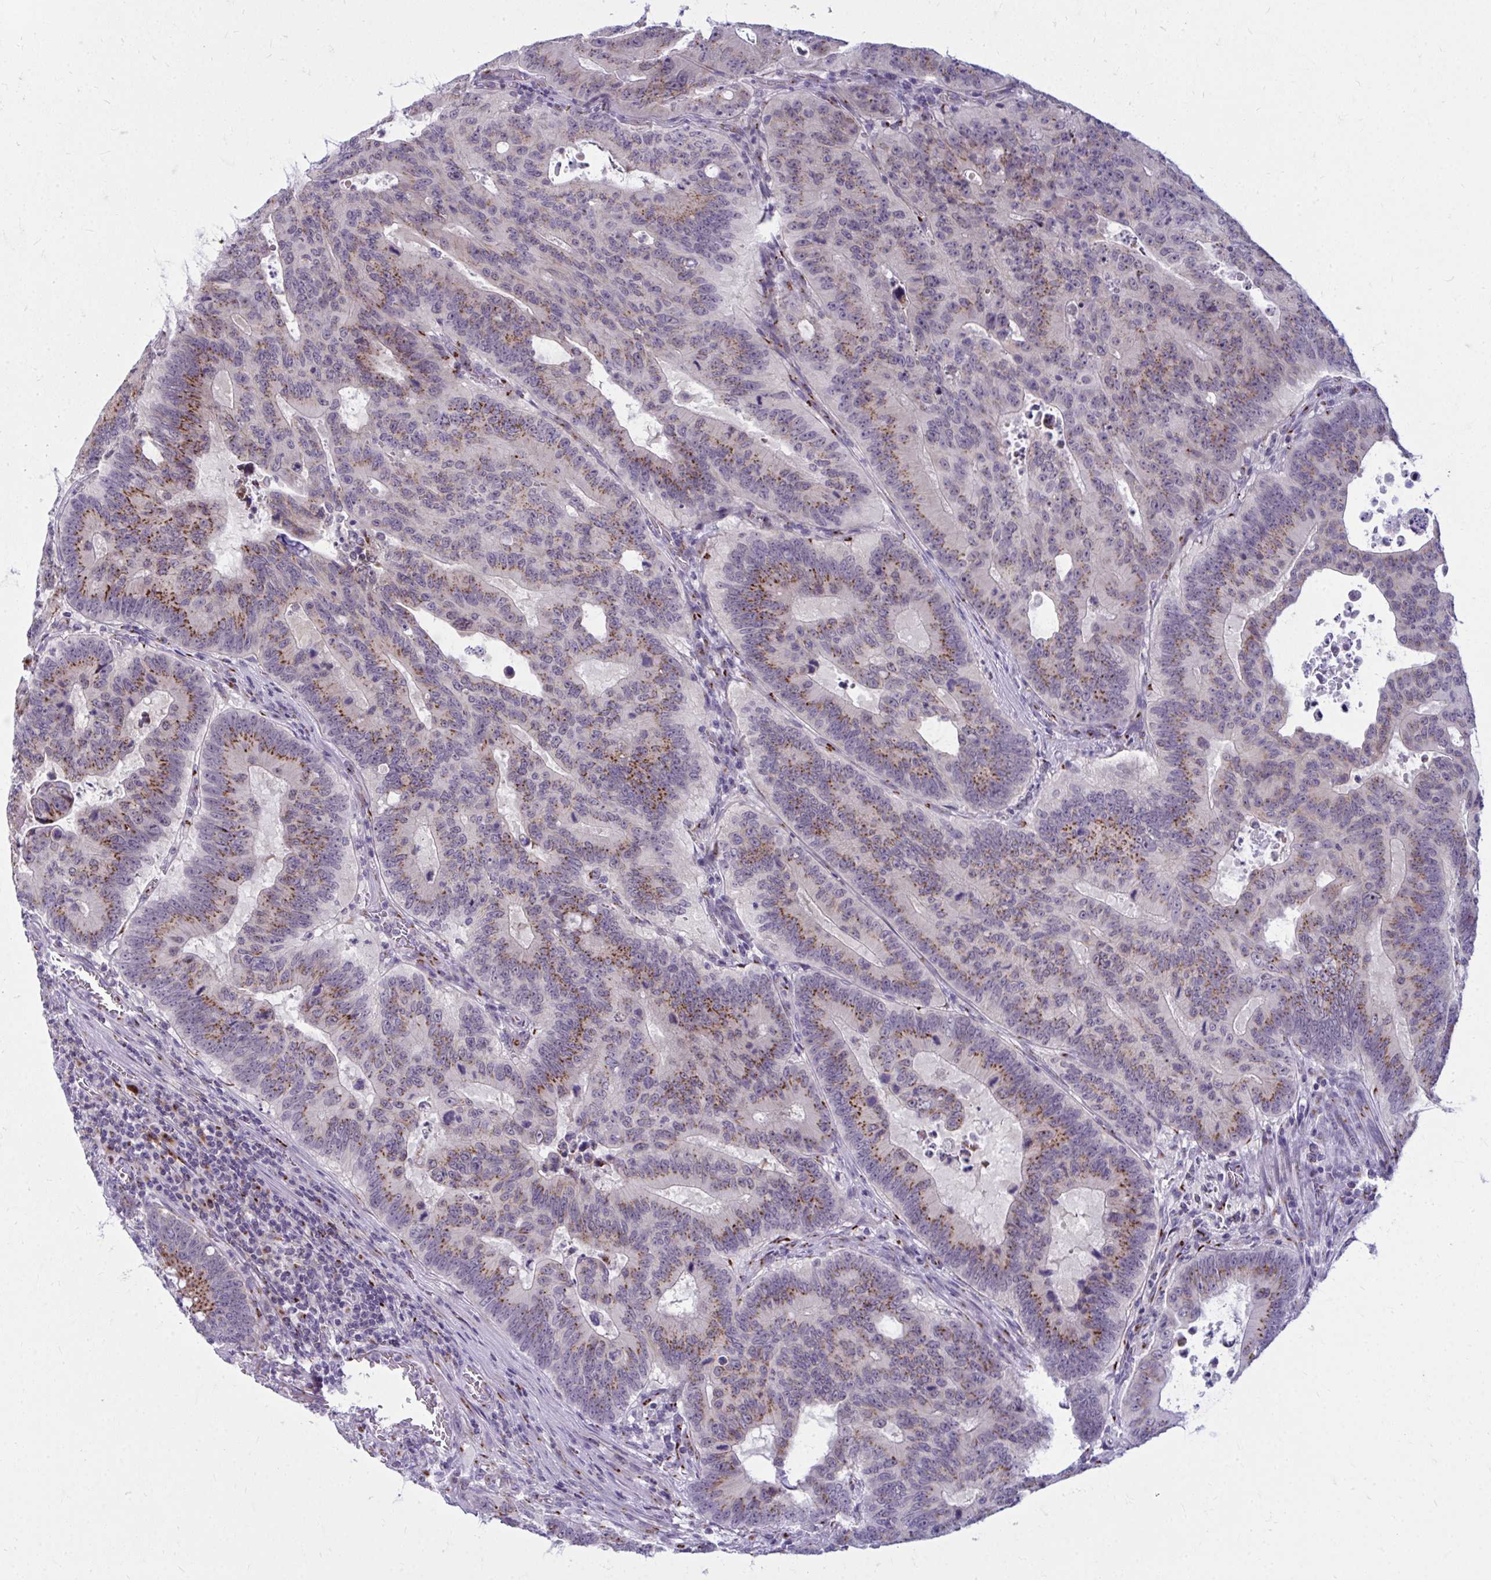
{"staining": {"intensity": "moderate", "quantity": "25%-75%", "location": "cytoplasmic/membranous"}, "tissue": "colorectal cancer", "cell_type": "Tumor cells", "image_type": "cancer", "snomed": [{"axis": "morphology", "description": "Adenocarcinoma, NOS"}, {"axis": "topography", "description": "Colon"}], "caption": "A brown stain labels moderate cytoplasmic/membranous positivity of a protein in human colorectal cancer tumor cells.", "gene": "DTX4", "patient": {"sex": "male", "age": 62}}